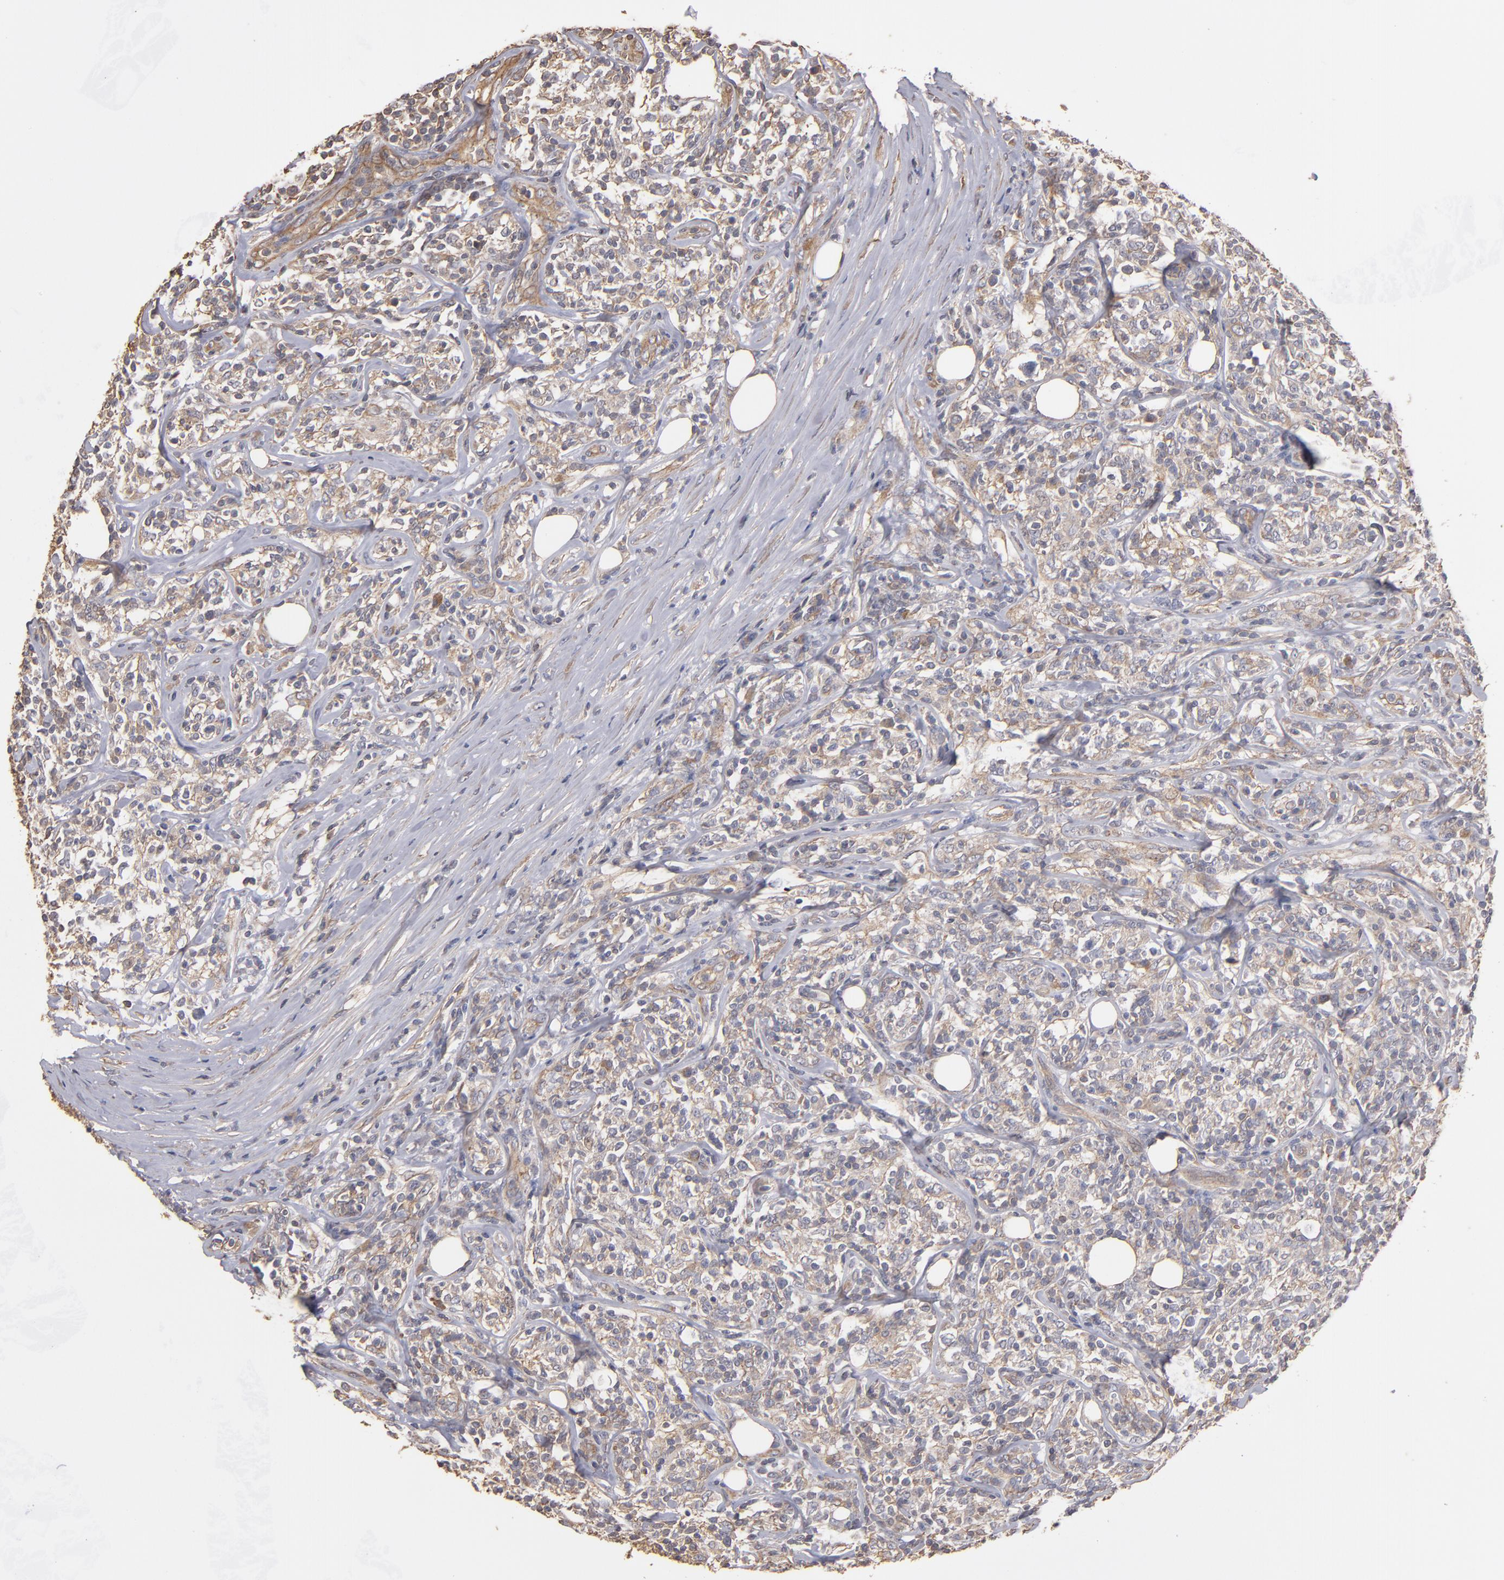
{"staining": {"intensity": "weak", "quantity": "<25%", "location": "cytoplasmic/membranous"}, "tissue": "lymphoma", "cell_type": "Tumor cells", "image_type": "cancer", "snomed": [{"axis": "morphology", "description": "Malignant lymphoma, non-Hodgkin's type, High grade"}, {"axis": "topography", "description": "Lymph node"}], "caption": "A photomicrograph of malignant lymphoma, non-Hodgkin's type (high-grade) stained for a protein displays no brown staining in tumor cells. The staining is performed using DAB brown chromogen with nuclei counter-stained in using hematoxylin.", "gene": "DMD", "patient": {"sex": "female", "age": 84}}